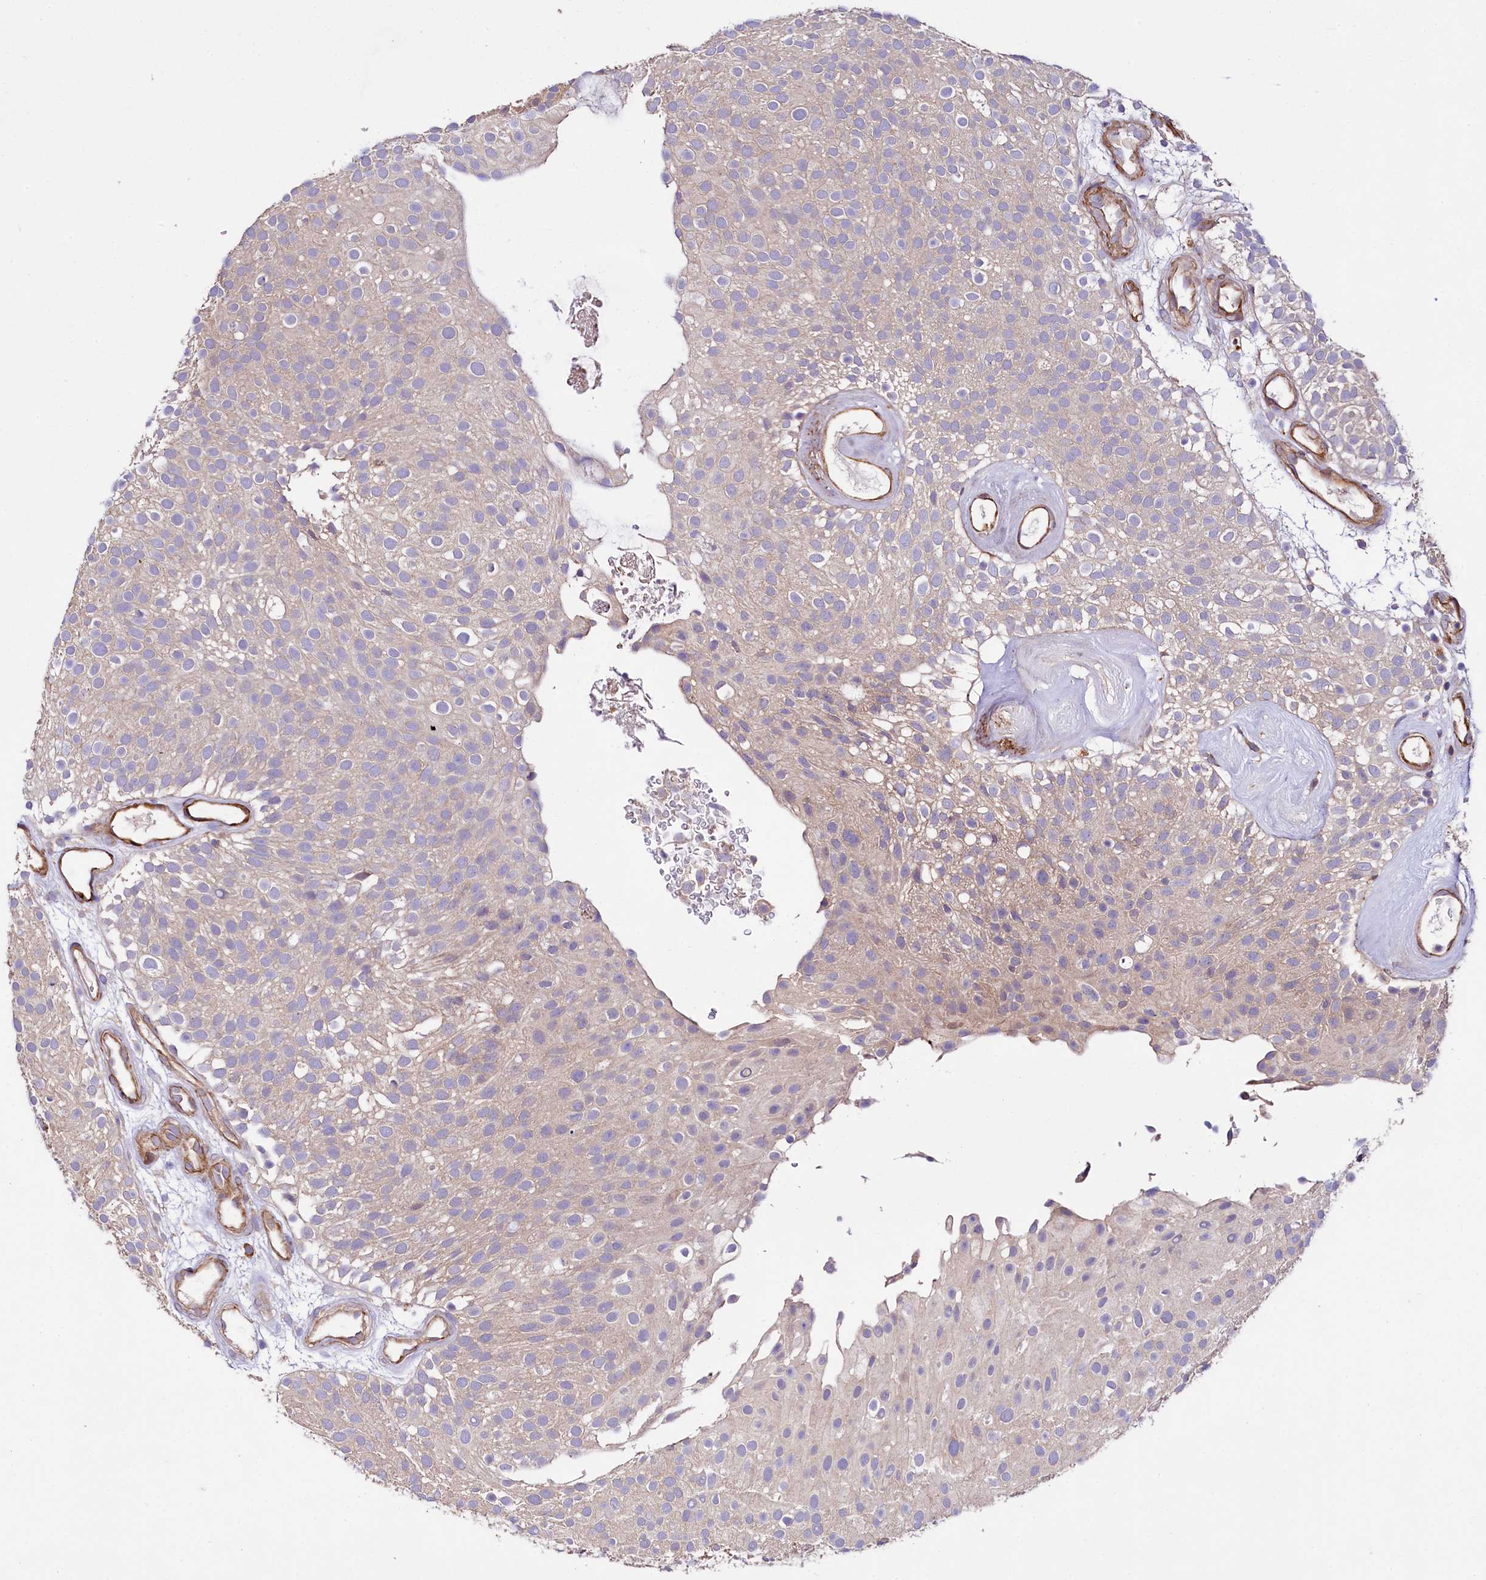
{"staining": {"intensity": "negative", "quantity": "none", "location": "none"}, "tissue": "urothelial cancer", "cell_type": "Tumor cells", "image_type": "cancer", "snomed": [{"axis": "morphology", "description": "Urothelial carcinoma, Low grade"}, {"axis": "topography", "description": "Urinary bladder"}], "caption": "IHC histopathology image of urothelial cancer stained for a protein (brown), which exhibits no expression in tumor cells.", "gene": "SPATS2", "patient": {"sex": "male", "age": 78}}